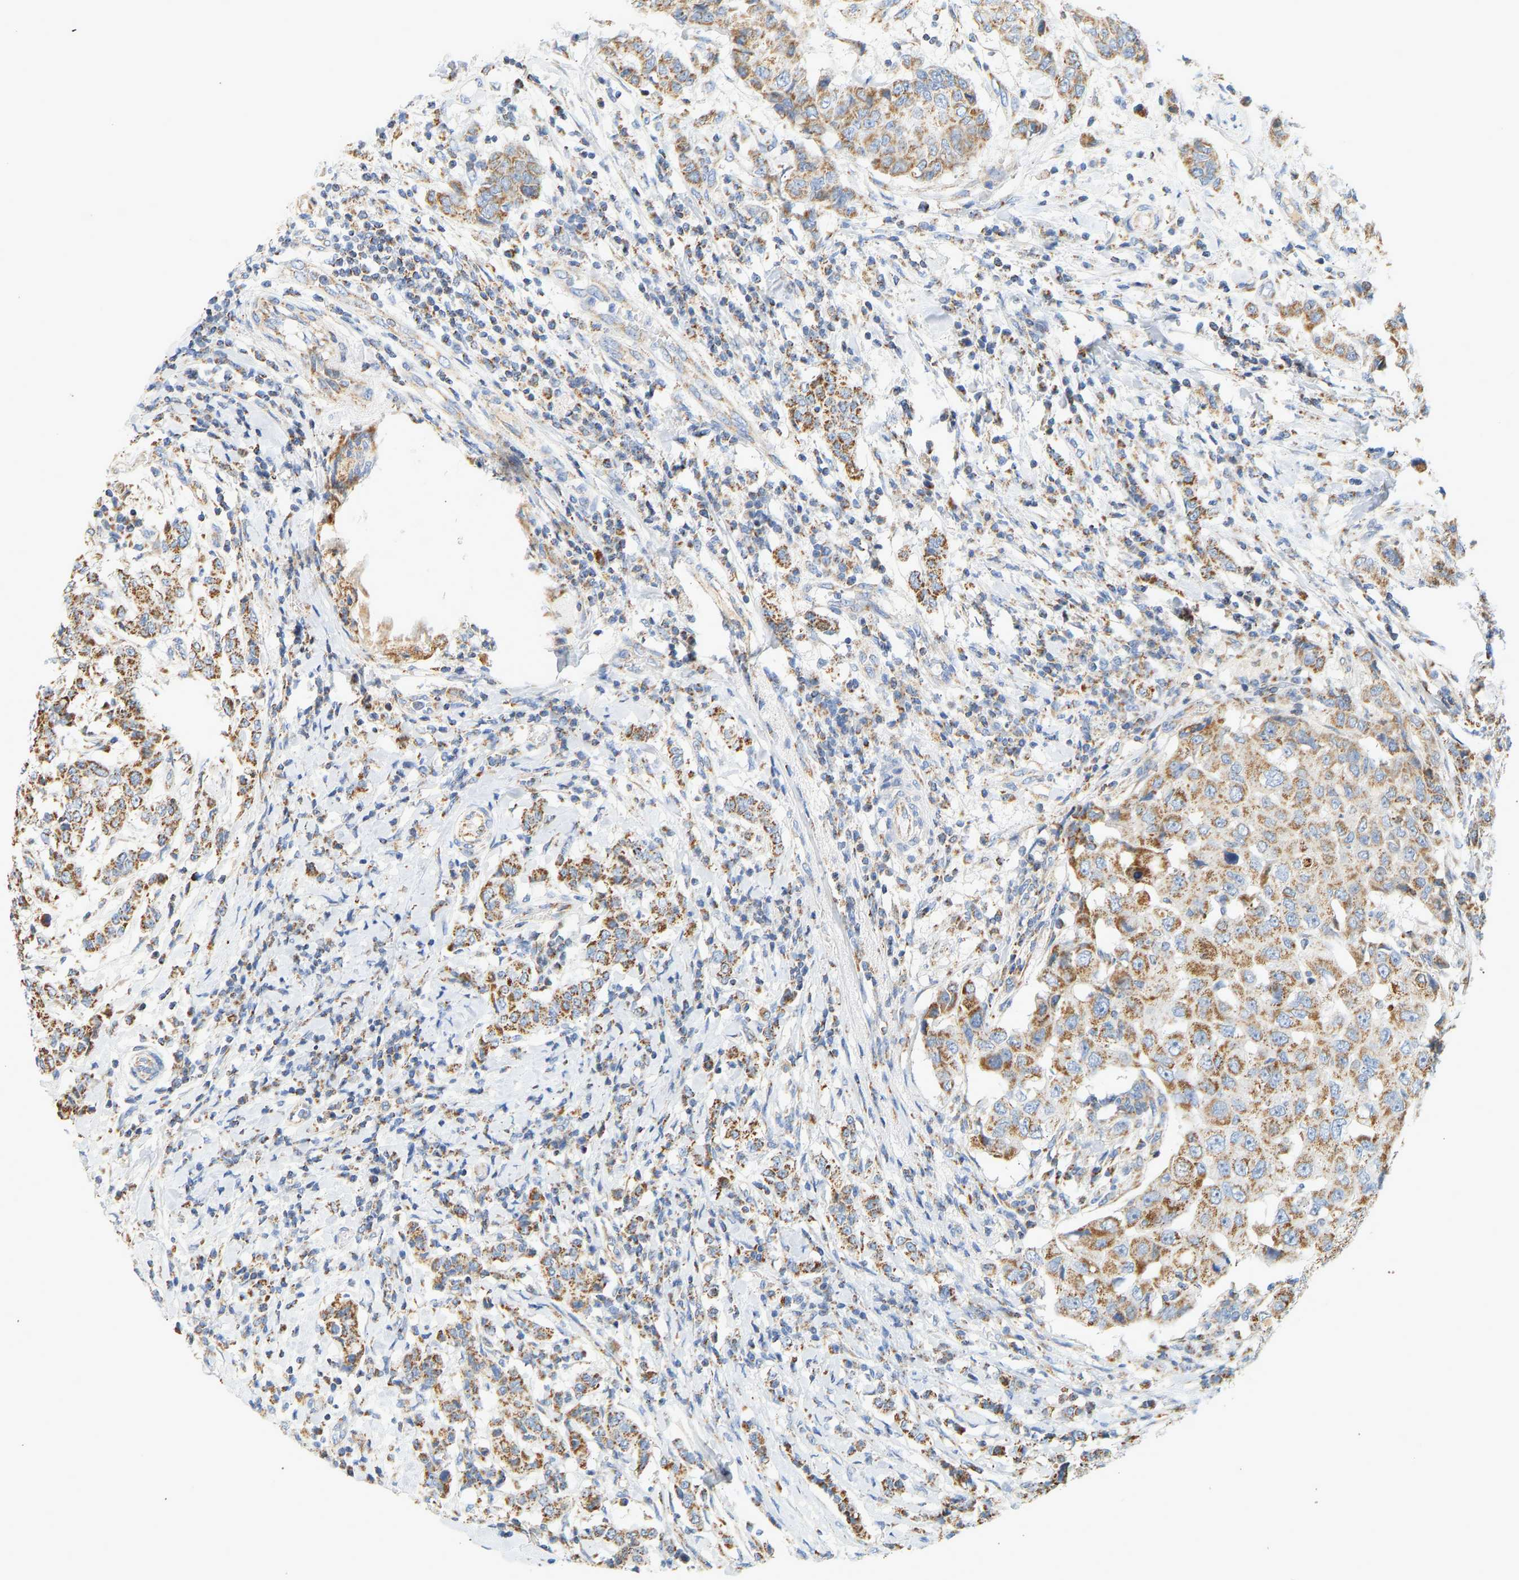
{"staining": {"intensity": "moderate", "quantity": ">75%", "location": "cytoplasmic/membranous"}, "tissue": "breast cancer", "cell_type": "Tumor cells", "image_type": "cancer", "snomed": [{"axis": "morphology", "description": "Duct carcinoma"}, {"axis": "topography", "description": "Breast"}], "caption": "Immunohistochemical staining of invasive ductal carcinoma (breast) reveals moderate cytoplasmic/membranous protein staining in about >75% of tumor cells.", "gene": "GRPEL2", "patient": {"sex": "female", "age": 27}}